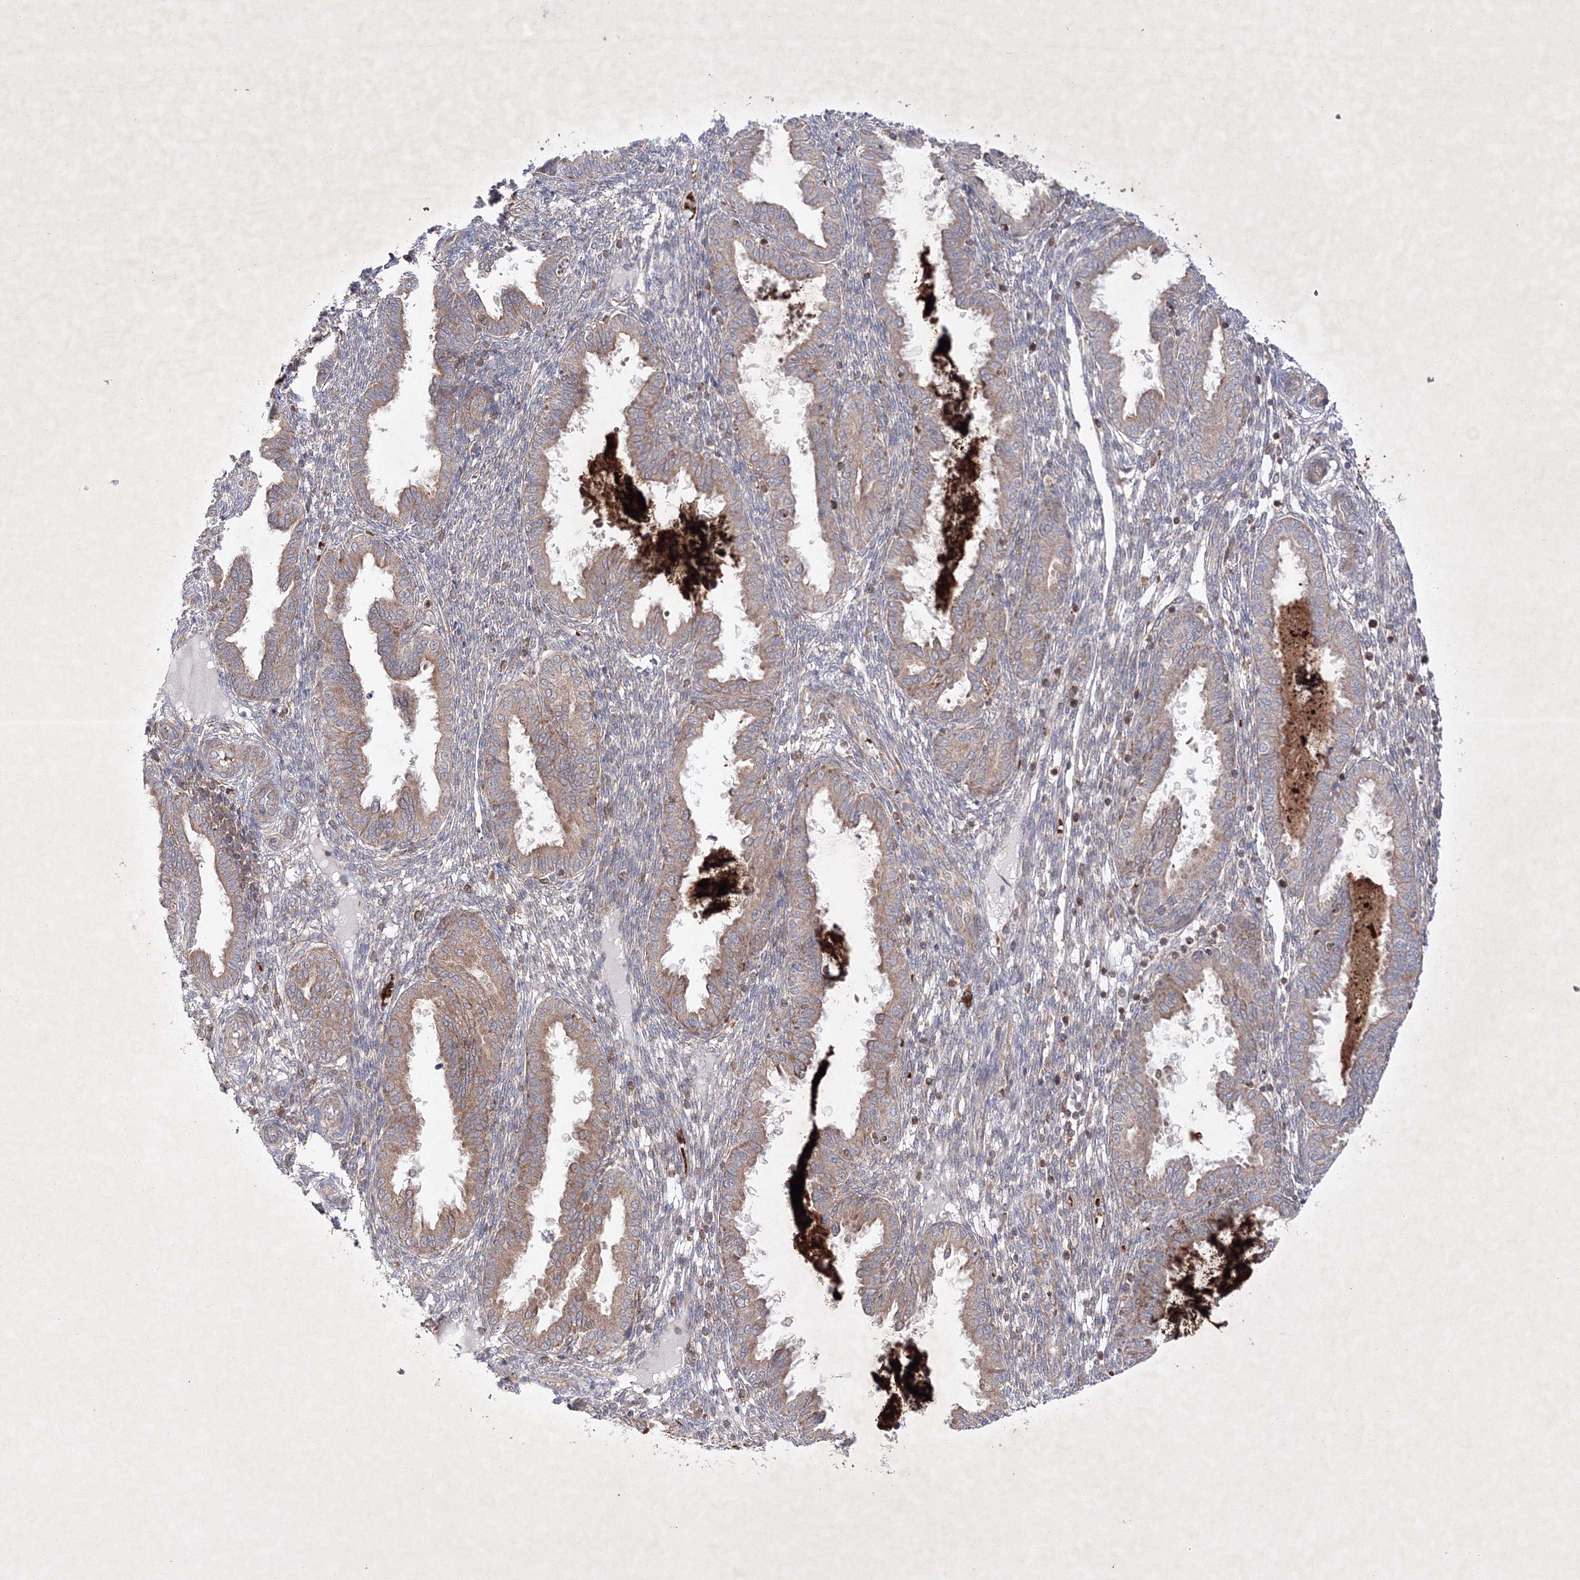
{"staining": {"intensity": "moderate", "quantity": "<25%", "location": "cytoplasmic/membranous"}, "tissue": "endometrium", "cell_type": "Cells in endometrial stroma", "image_type": "normal", "snomed": [{"axis": "morphology", "description": "Normal tissue, NOS"}, {"axis": "topography", "description": "Endometrium"}], "caption": "Protein staining of normal endometrium reveals moderate cytoplasmic/membranous staining in about <25% of cells in endometrial stroma.", "gene": "OPA1", "patient": {"sex": "female", "age": 33}}